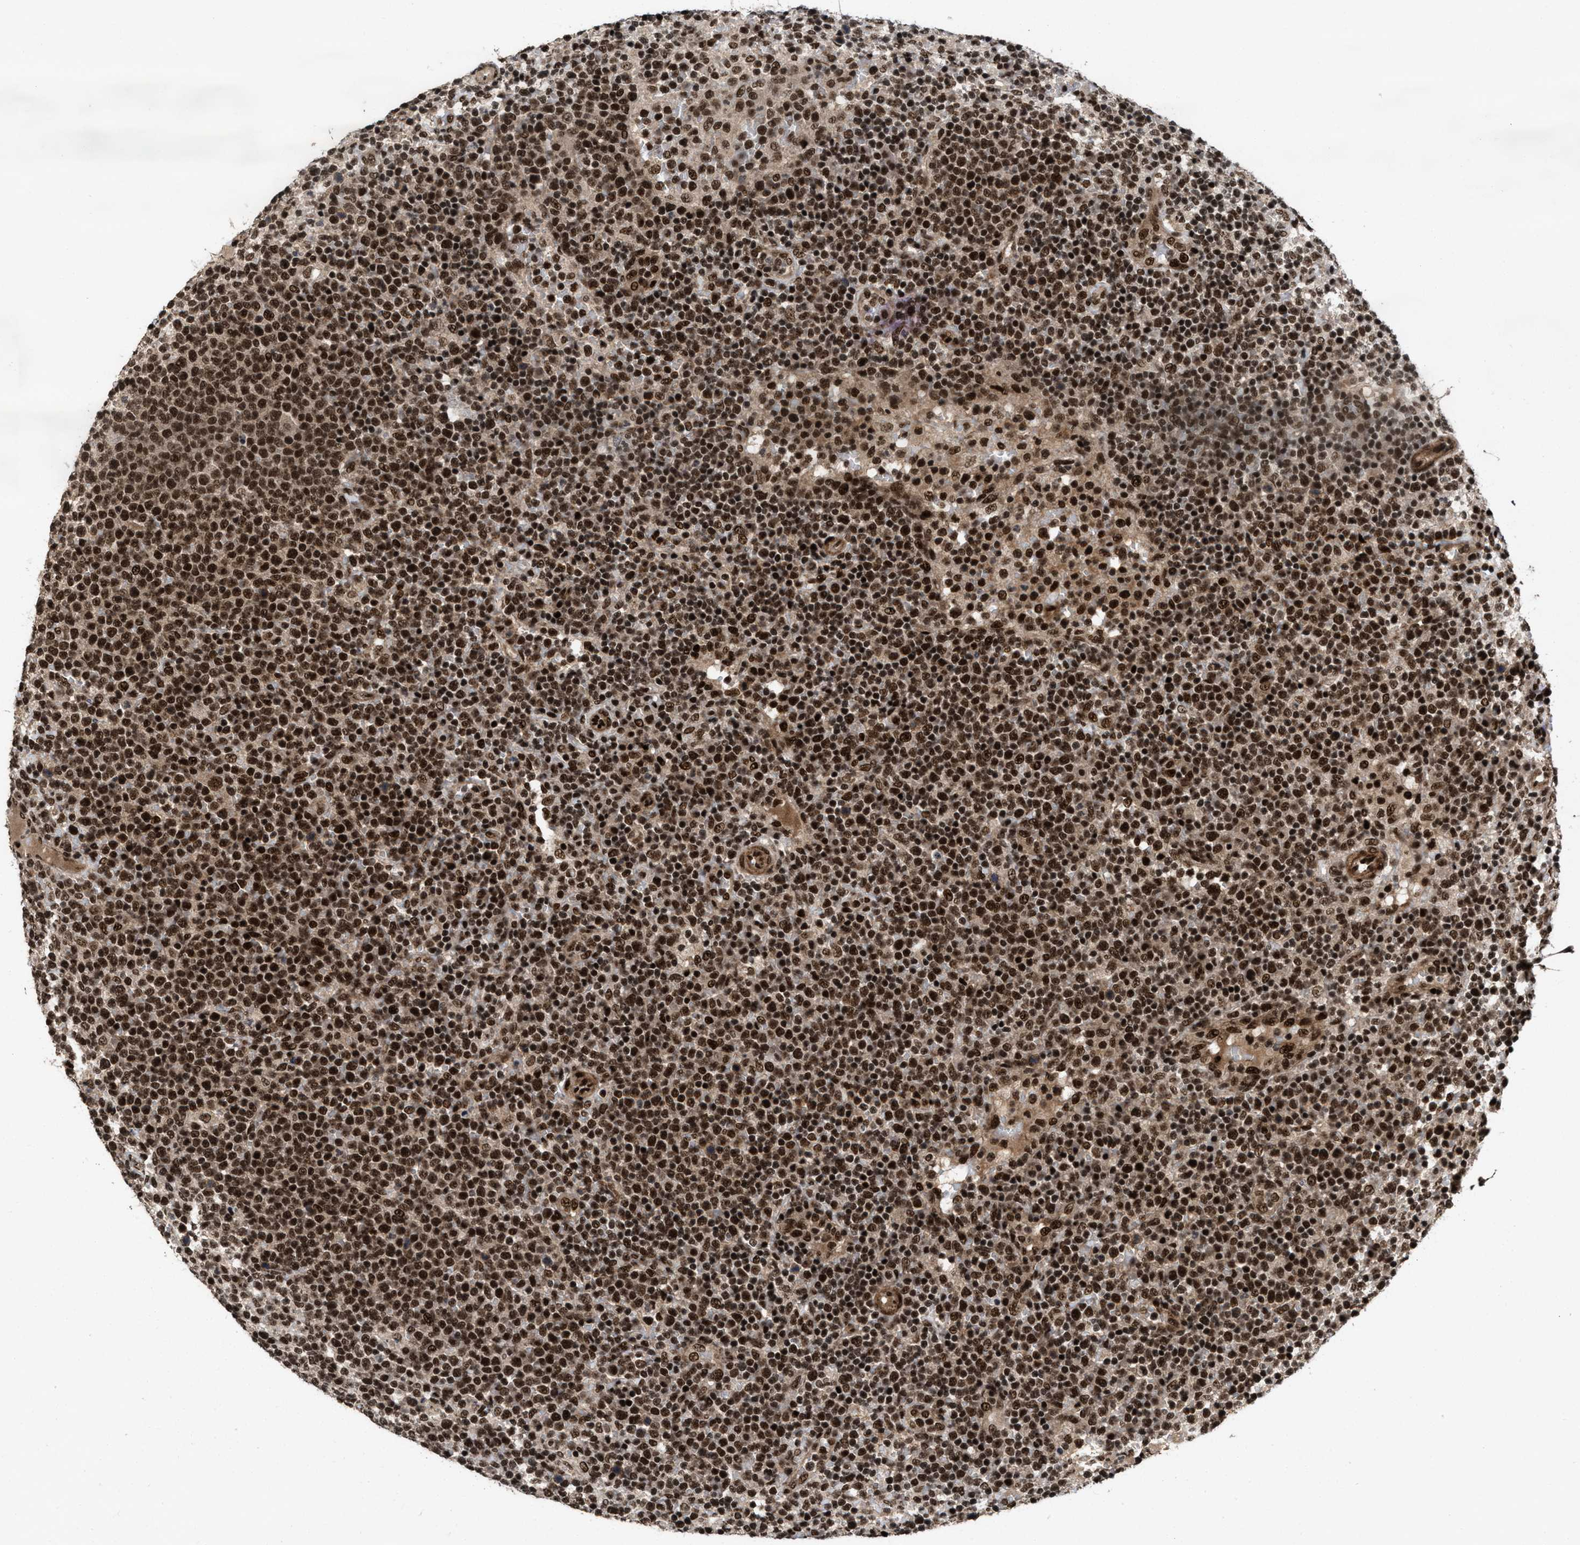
{"staining": {"intensity": "strong", "quantity": ">75%", "location": "nuclear"}, "tissue": "lymphoma", "cell_type": "Tumor cells", "image_type": "cancer", "snomed": [{"axis": "morphology", "description": "Malignant lymphoma, non-Hodgkin's type, High grade"}, {"axis": "topography", "description": "Lymph node"}], "caption": "Protein analysis of malignant lymphoma, non-Hodgkin's type (high-grade) tissue displays strong nuclear positivity in approximately >75% of tumor cells.", "gene": "WIZ", "patient": {"sex": "male", "age": 61}}